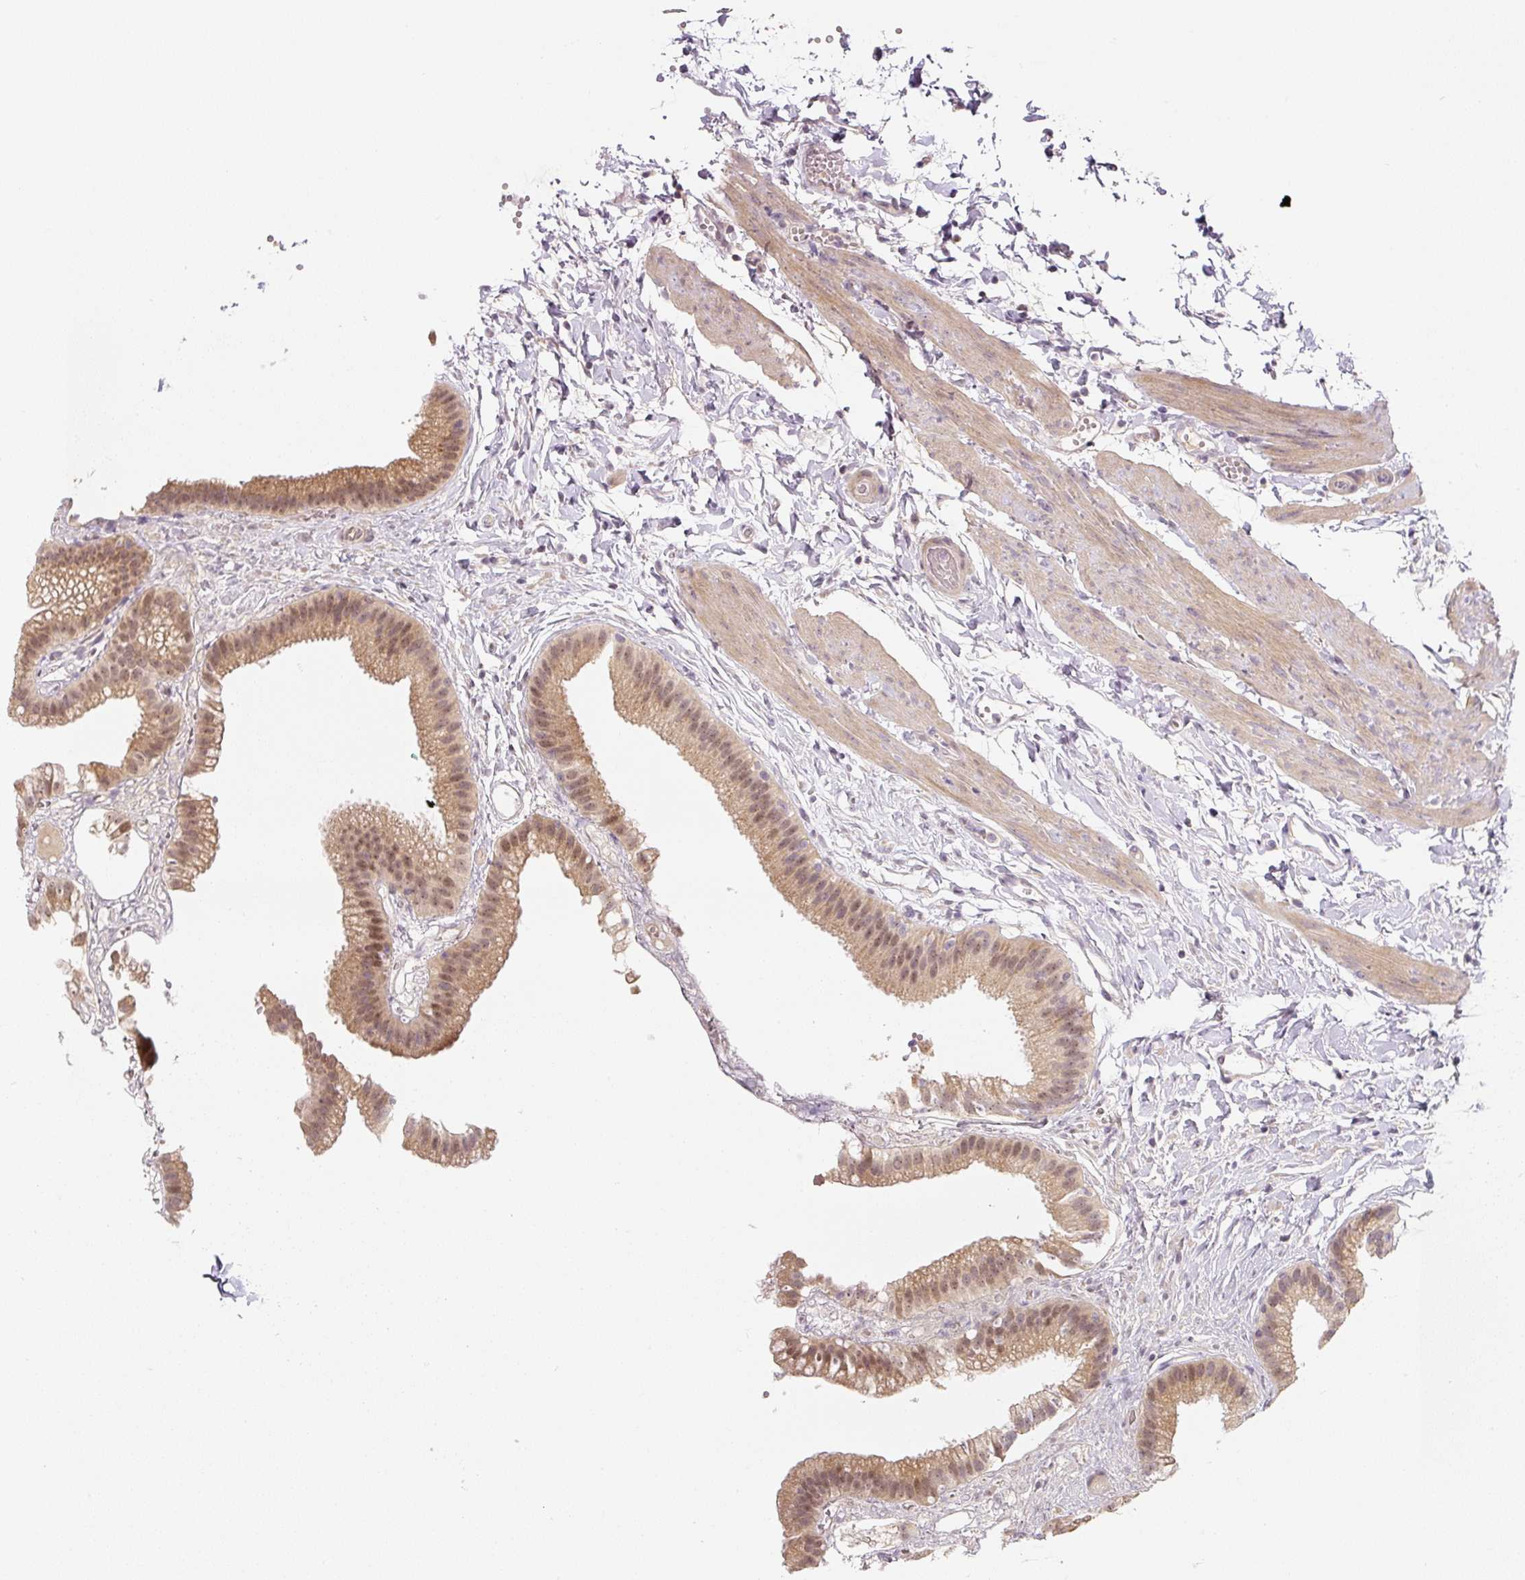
{"staining": {"intensity": "moderate", "quantity": ">75%", "location": "cytoplasmic/membranous,nuclear"}, "tissue": "gallbladder", "cell_type": "Glandular cells", "image_type": "normal", "snomed": [{"axis": "morphology", "description": "Normal tissue, NOS"}, {"axis": "topography", "description": "Gallbladder"}], "caption": "Protein staining of normal gallbladder shows moderate cytoplasmic/membranous,nuclear staining in approximately >75% of glandular cells.", "gene": "PWWP3B", "patient": {"sex": "female", "age": 63}}